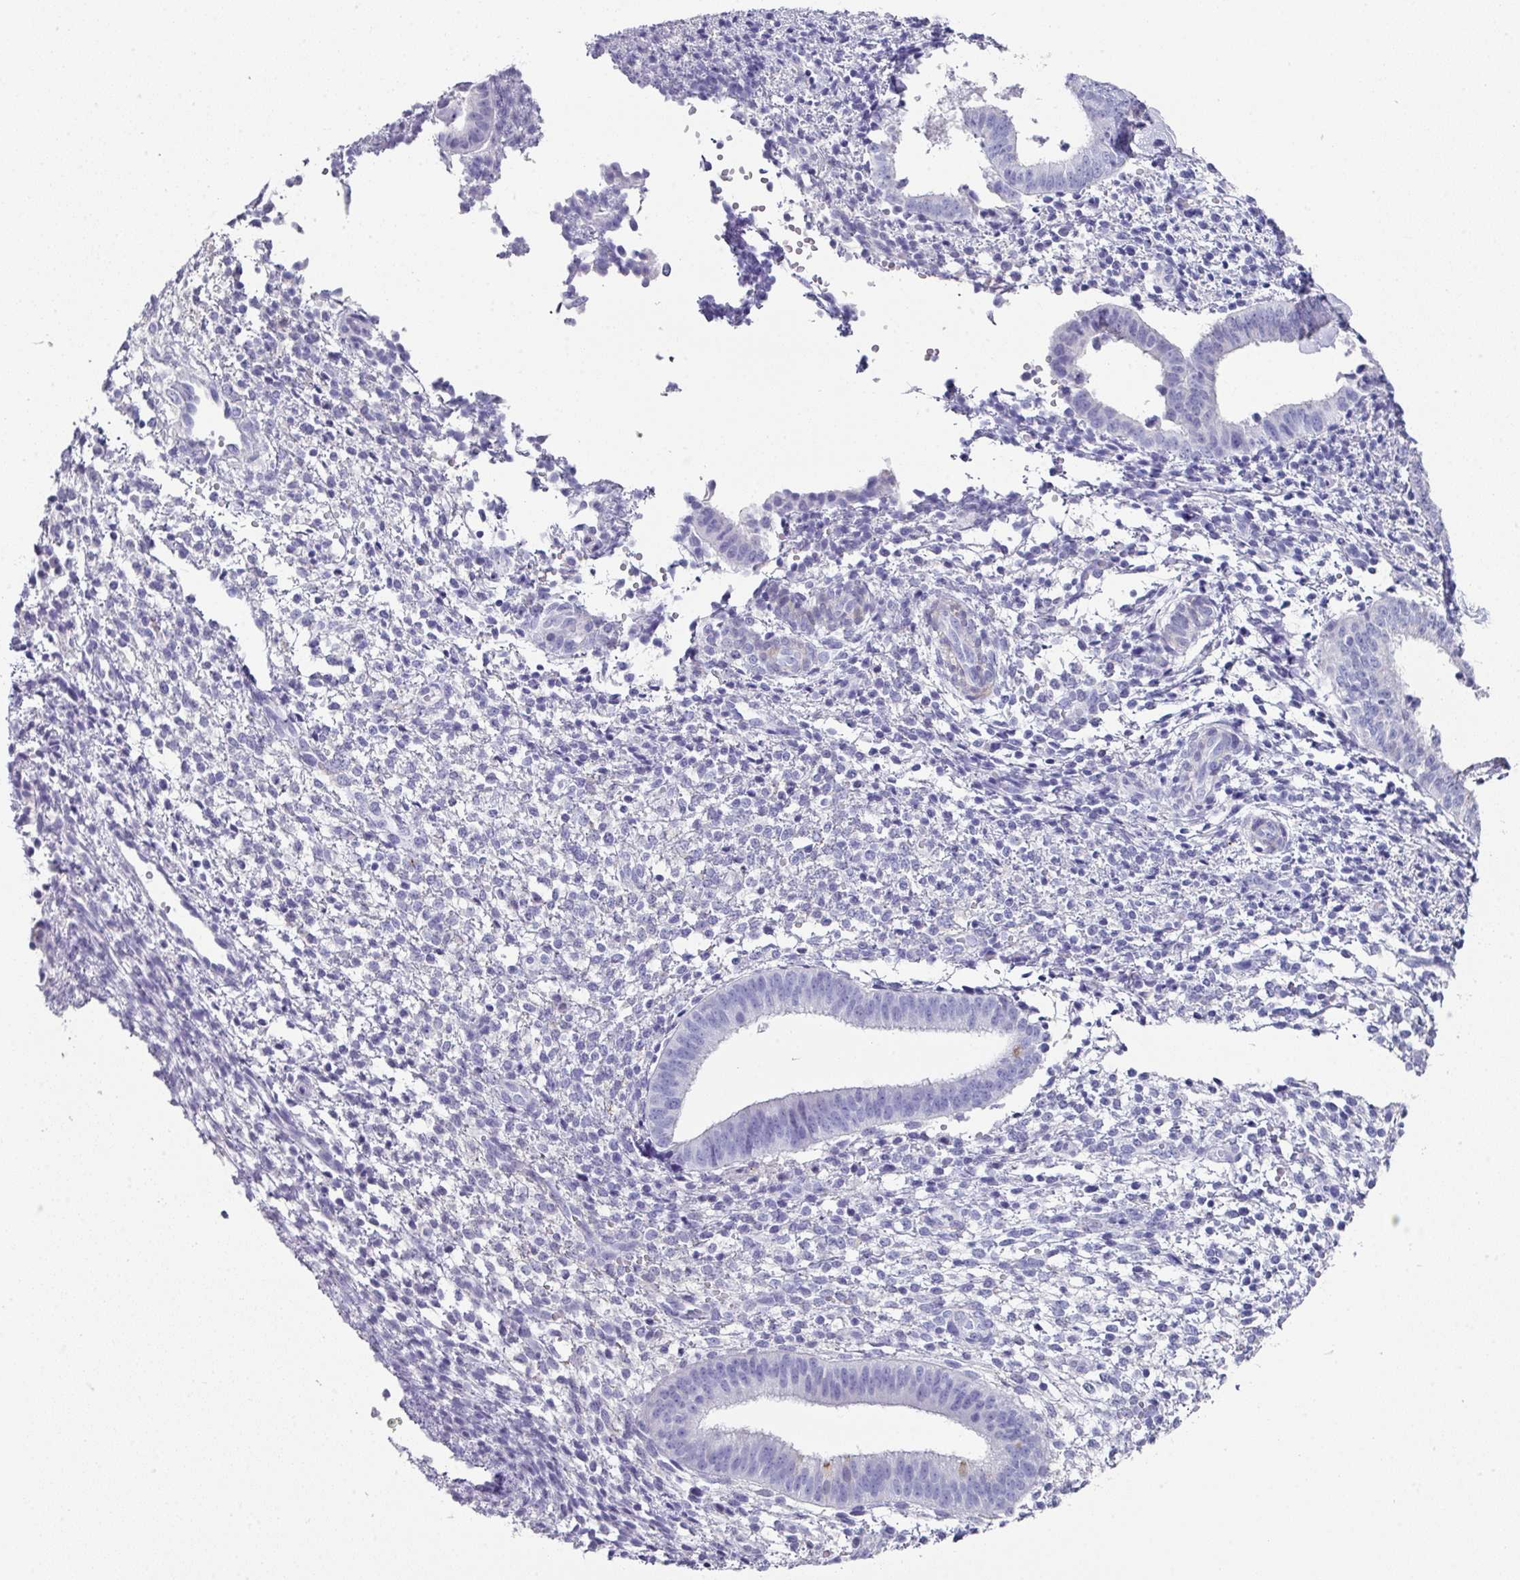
{"staining": {"intensity": "negative", "quantity": "none", "location": "none"}, "tissue": "endometrium", "cell_type": "Cells in endometrial stroma", "image_type": "normal", "snomed": [{"axis": "morphology", "description": "Normal tissue, NOS"}, {"axis": "topography", "description": "Endometrium"}], "caption": "Cells in endometrial stroma are negative for brown protein staining in benign endometrium. (IHC, brightfield microscopy, high magnification).", "gene": "PEX10", "patient": {"sex": "female", "age": 49}}